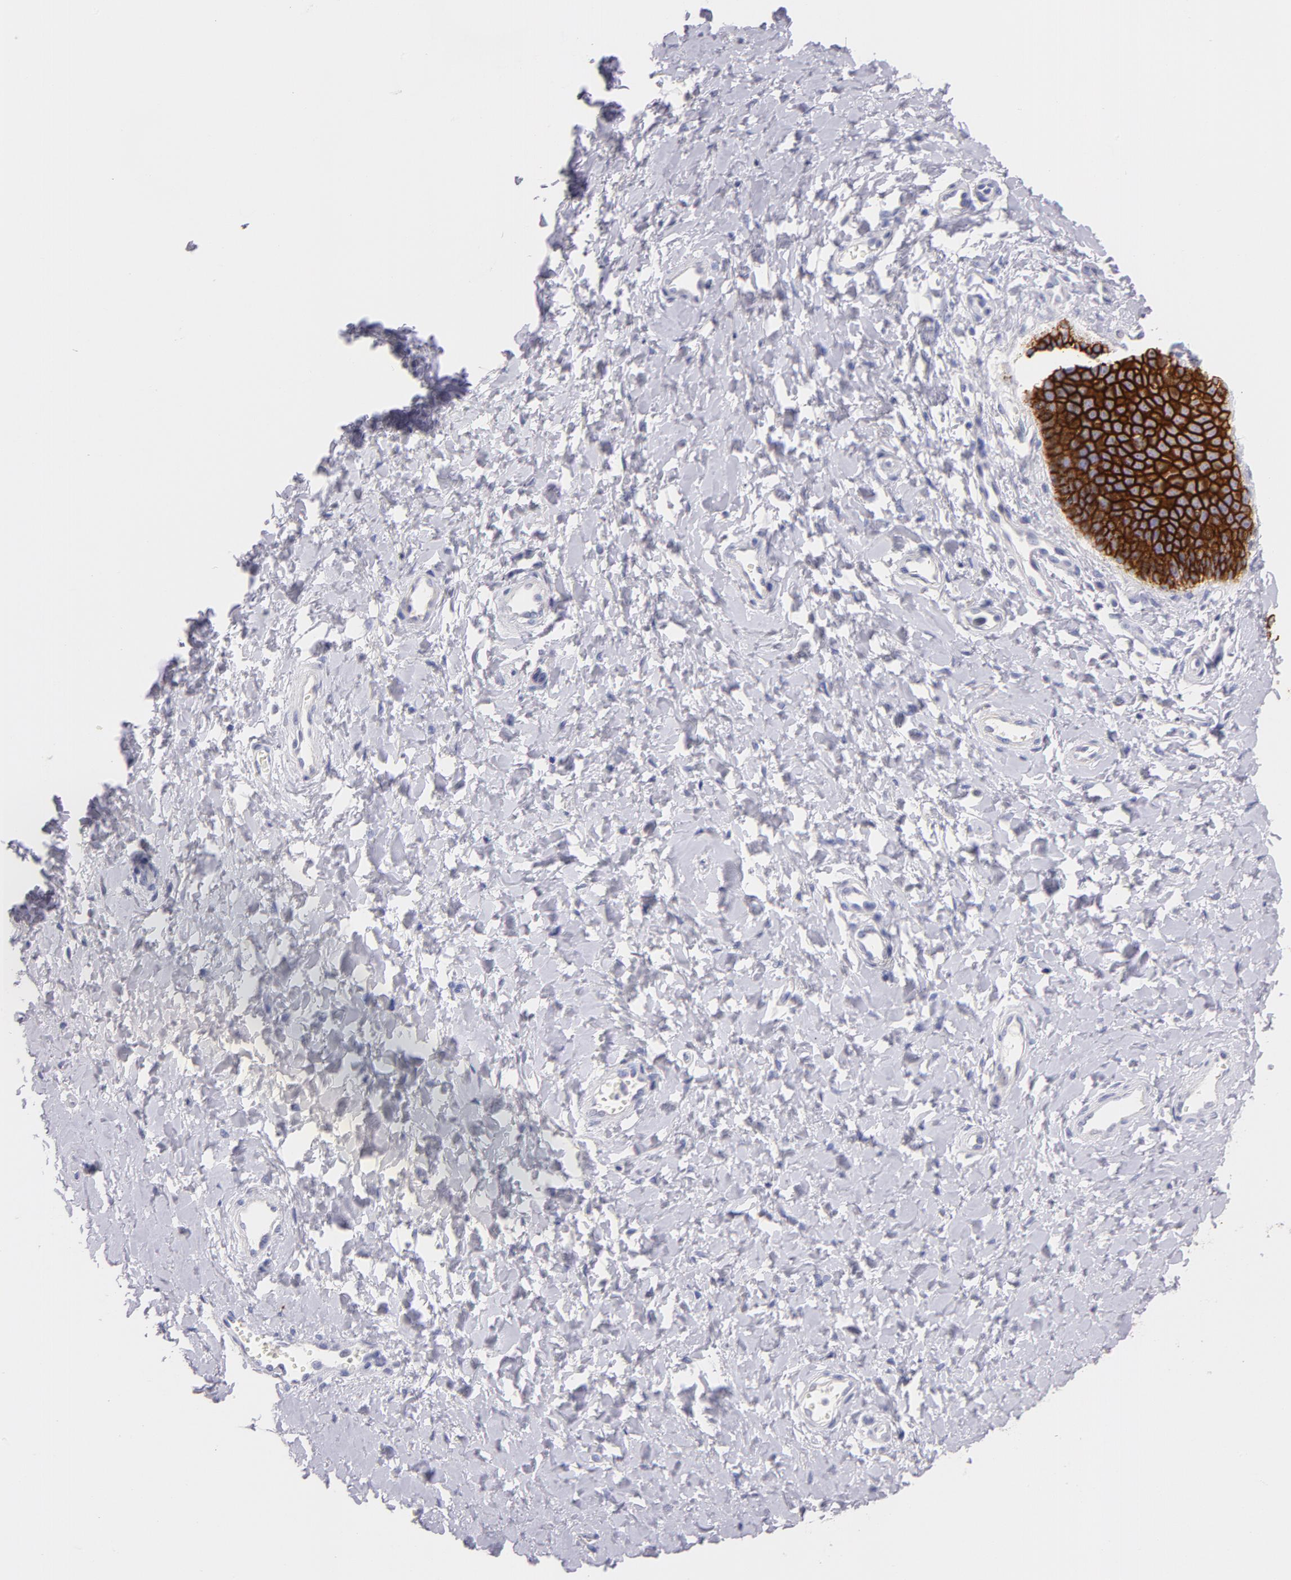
{"staining": {"intensity": "strong", "quantity": ">75%", "location": "cytoplasmic/membranous"}, "tissue": "vagina", "cell_type": "Squamous epithelial cells", "image_type": "normal", "snomed": [{"axis": "morphology", "description": "Normal tissue, NOS"}, {"axis": "topography", "description": "Vagina"}], "caption": "IHC (DAB (3,3'-diaminobenzidine)) staining of benign vagina exhibits strong cytoplasmic/membranous protein expression in about >75% of squamous epithelial cells. The staining was performed using DAB (3,3'-diaminobenzidine) to visualize the protein expression in brown, while the nuclei were stained in blue with hematoxylin (Magnification: 20x).", "gene": "CD44", "patient": {"sex": "female", "age": 68}}